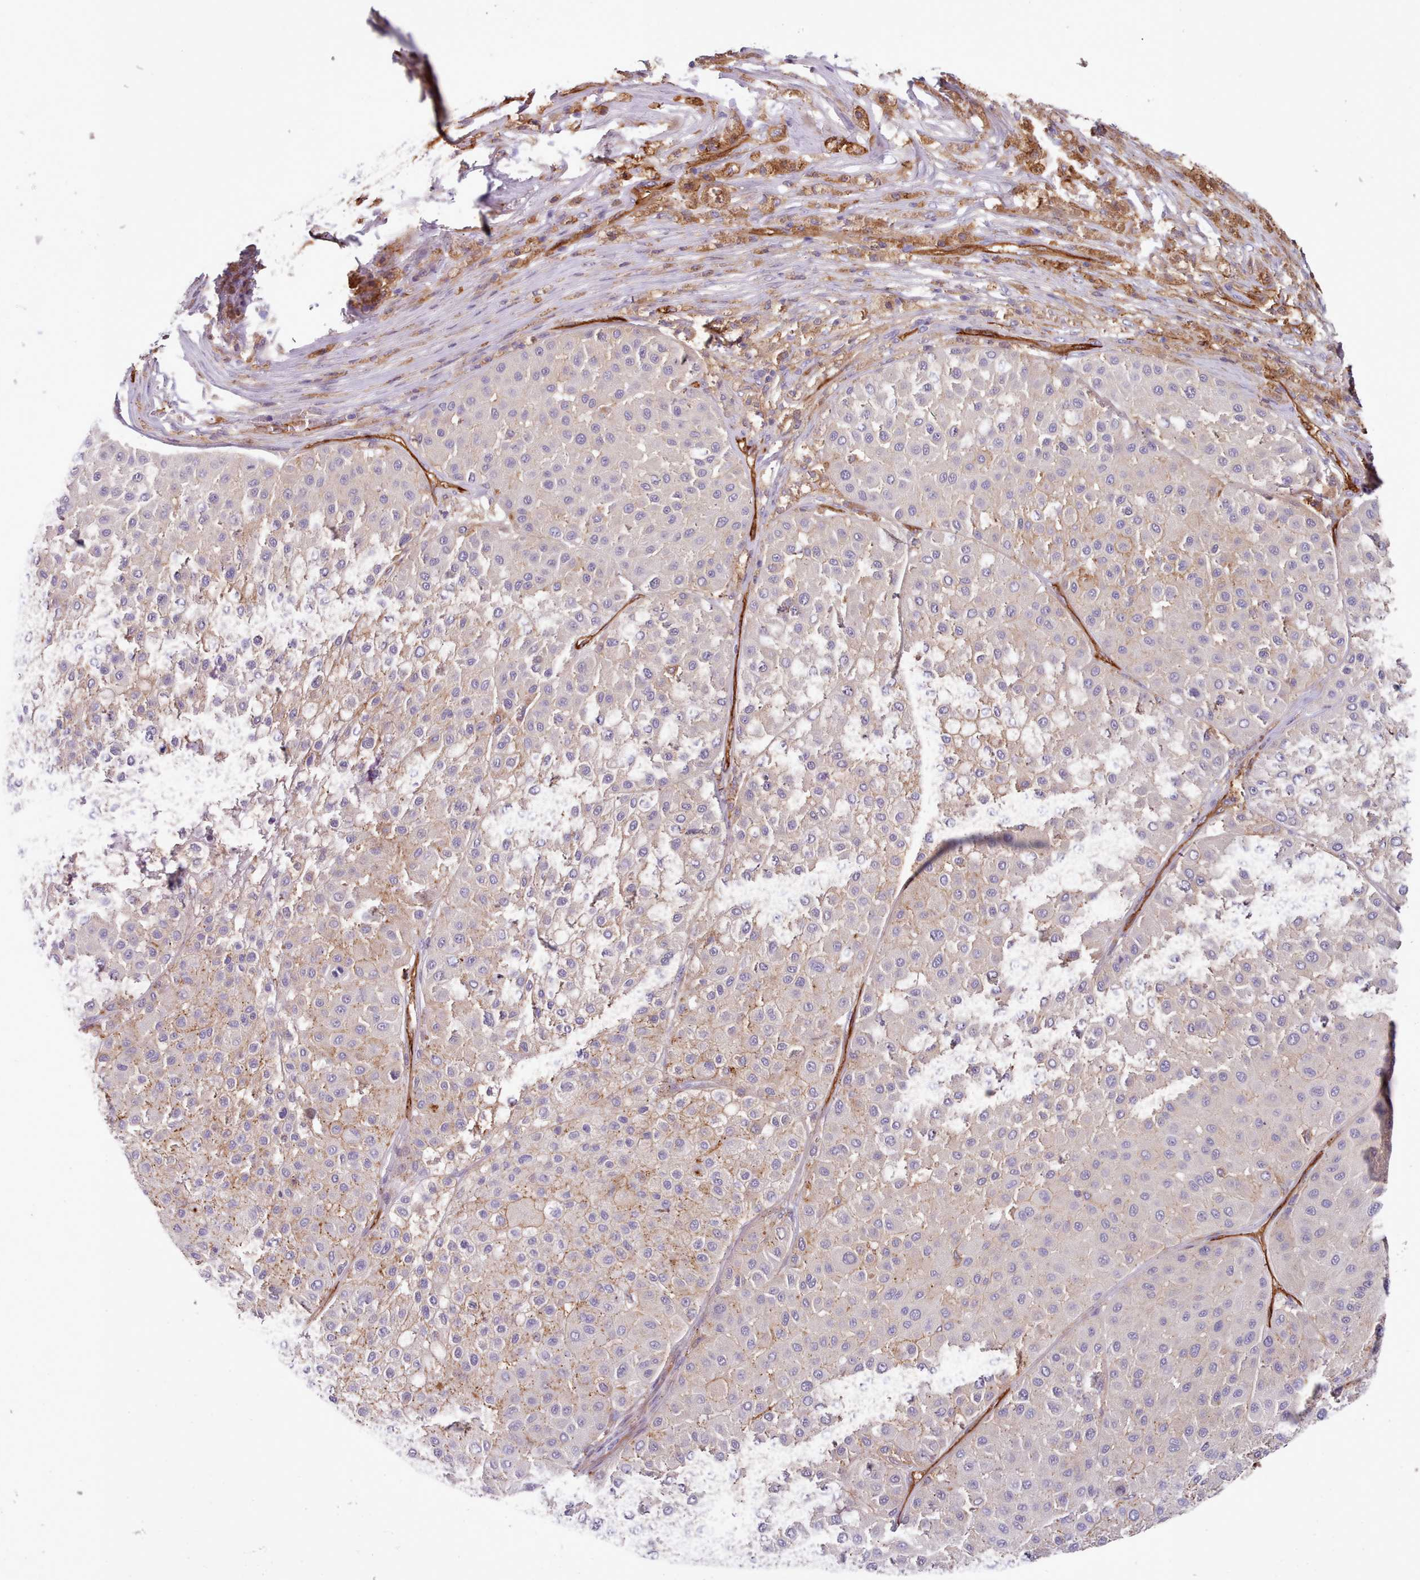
{"staining": {"intensity": "negative", "quantity": "none", "location": "none"}, "tissue": "melanoma", "cell_type": "Tumor cells", "image_type": "cancer", "snomed": [{"axis": "morphology", "description": "Malignant melanoma, Metastatic site"}, {"axis": "topography", "description": "Smooth muscle"}], "caption": "This is an immunohistochemistry histopathology image of human melanoma. There is no positivity in tumor cells.", "gene": "CD300LF", "patient": {"sex": "male", "age": 41}}